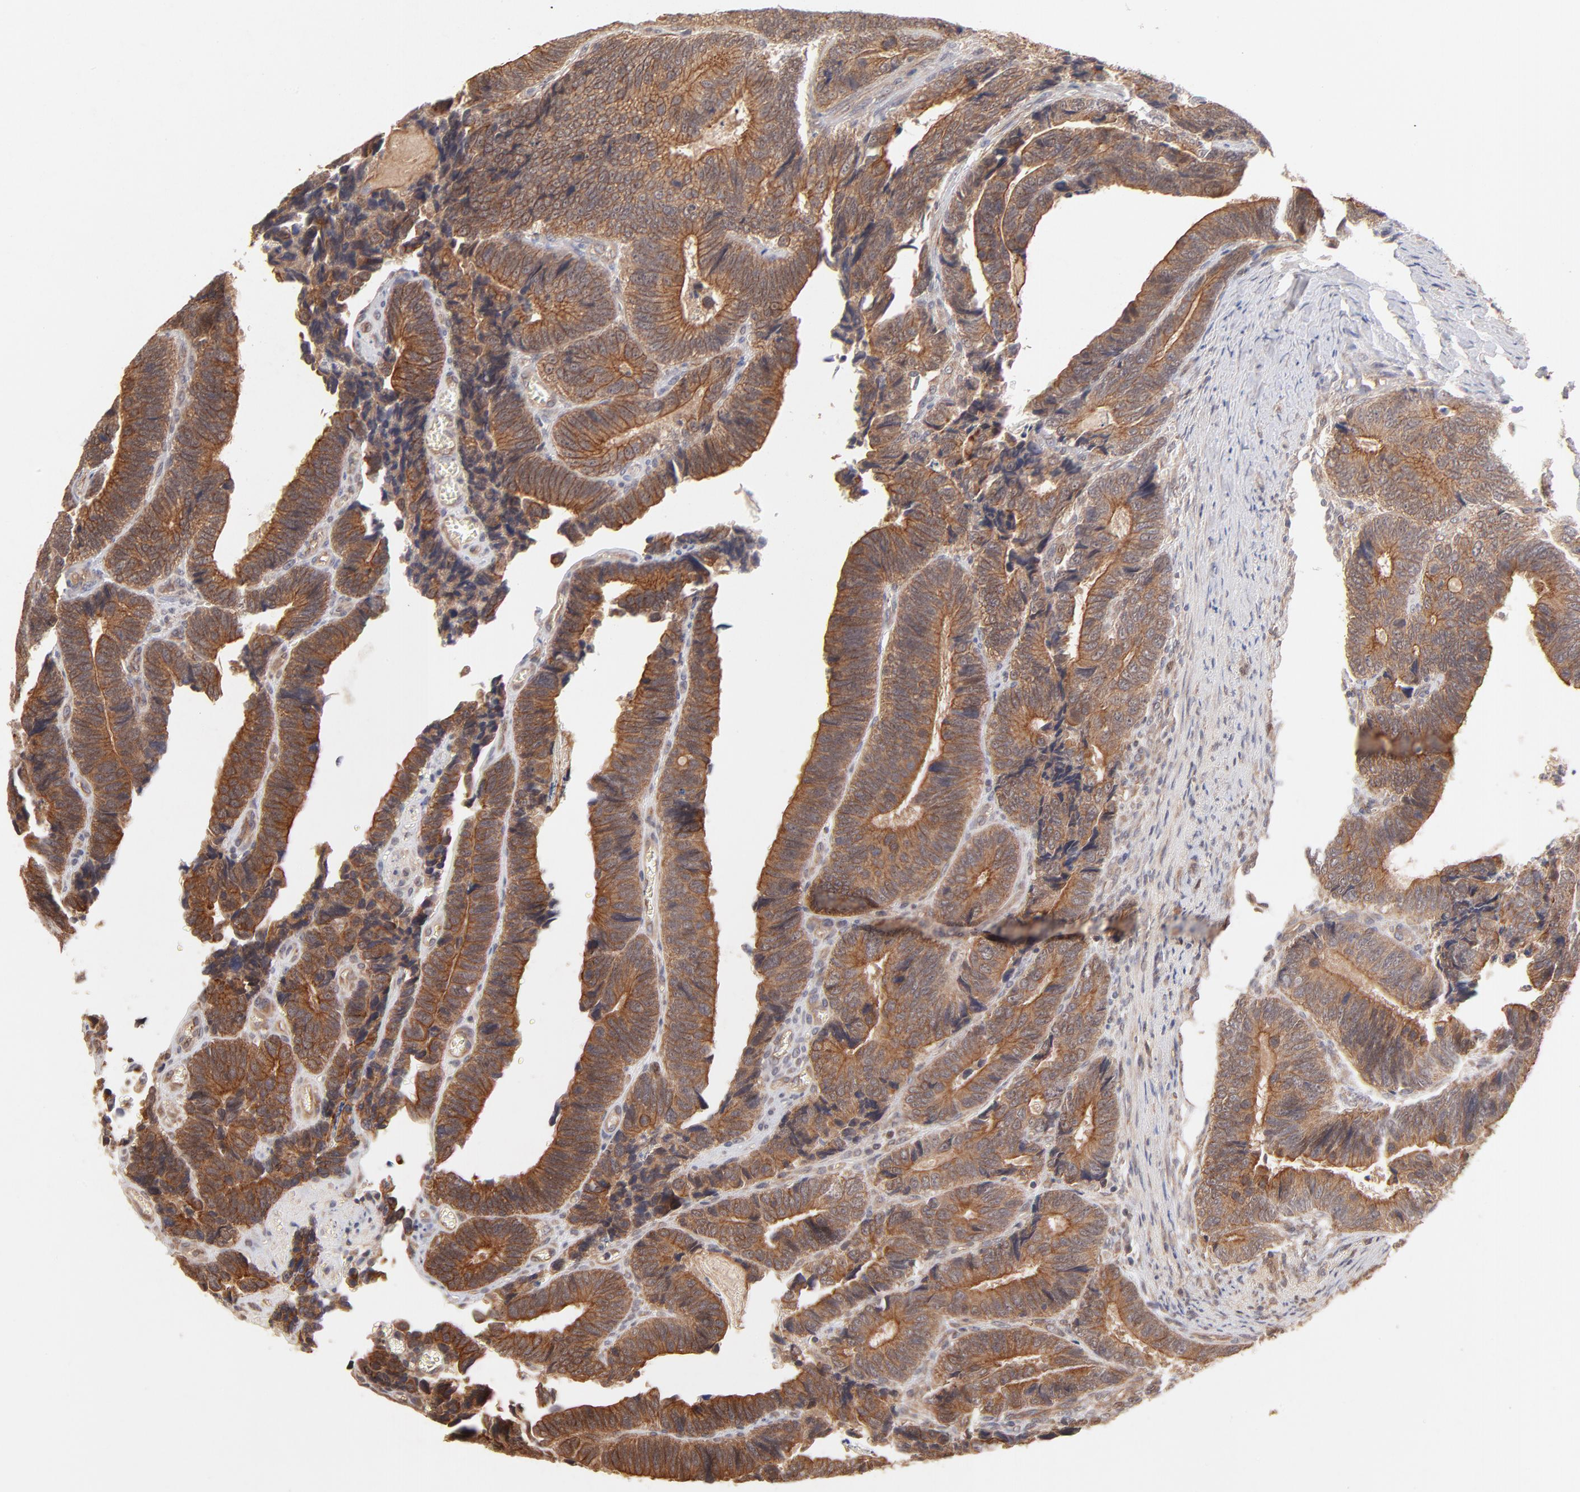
{"staining": {"intensity": "moderate", "quantity": ">75%", "location": "cytoplasmic/membranous"}, "tissue": "colorectal cancer", "cell_type": "Tumor cells", "image_type": "cancer", "snomed": [{"axis": "morphology", "description": "Adenocarcinoma, NOS"}, {"axis": "topography", "description": "Colon"}], "caption": "About >75% of tumor cells in human colorectal adenocarcinoma display moderate cytoplasmic/membranous protein positivity as visualized by brown immunohistochemical staining.", "gene": "STAP2", "patient": {"sex": "male", "age": 72}}